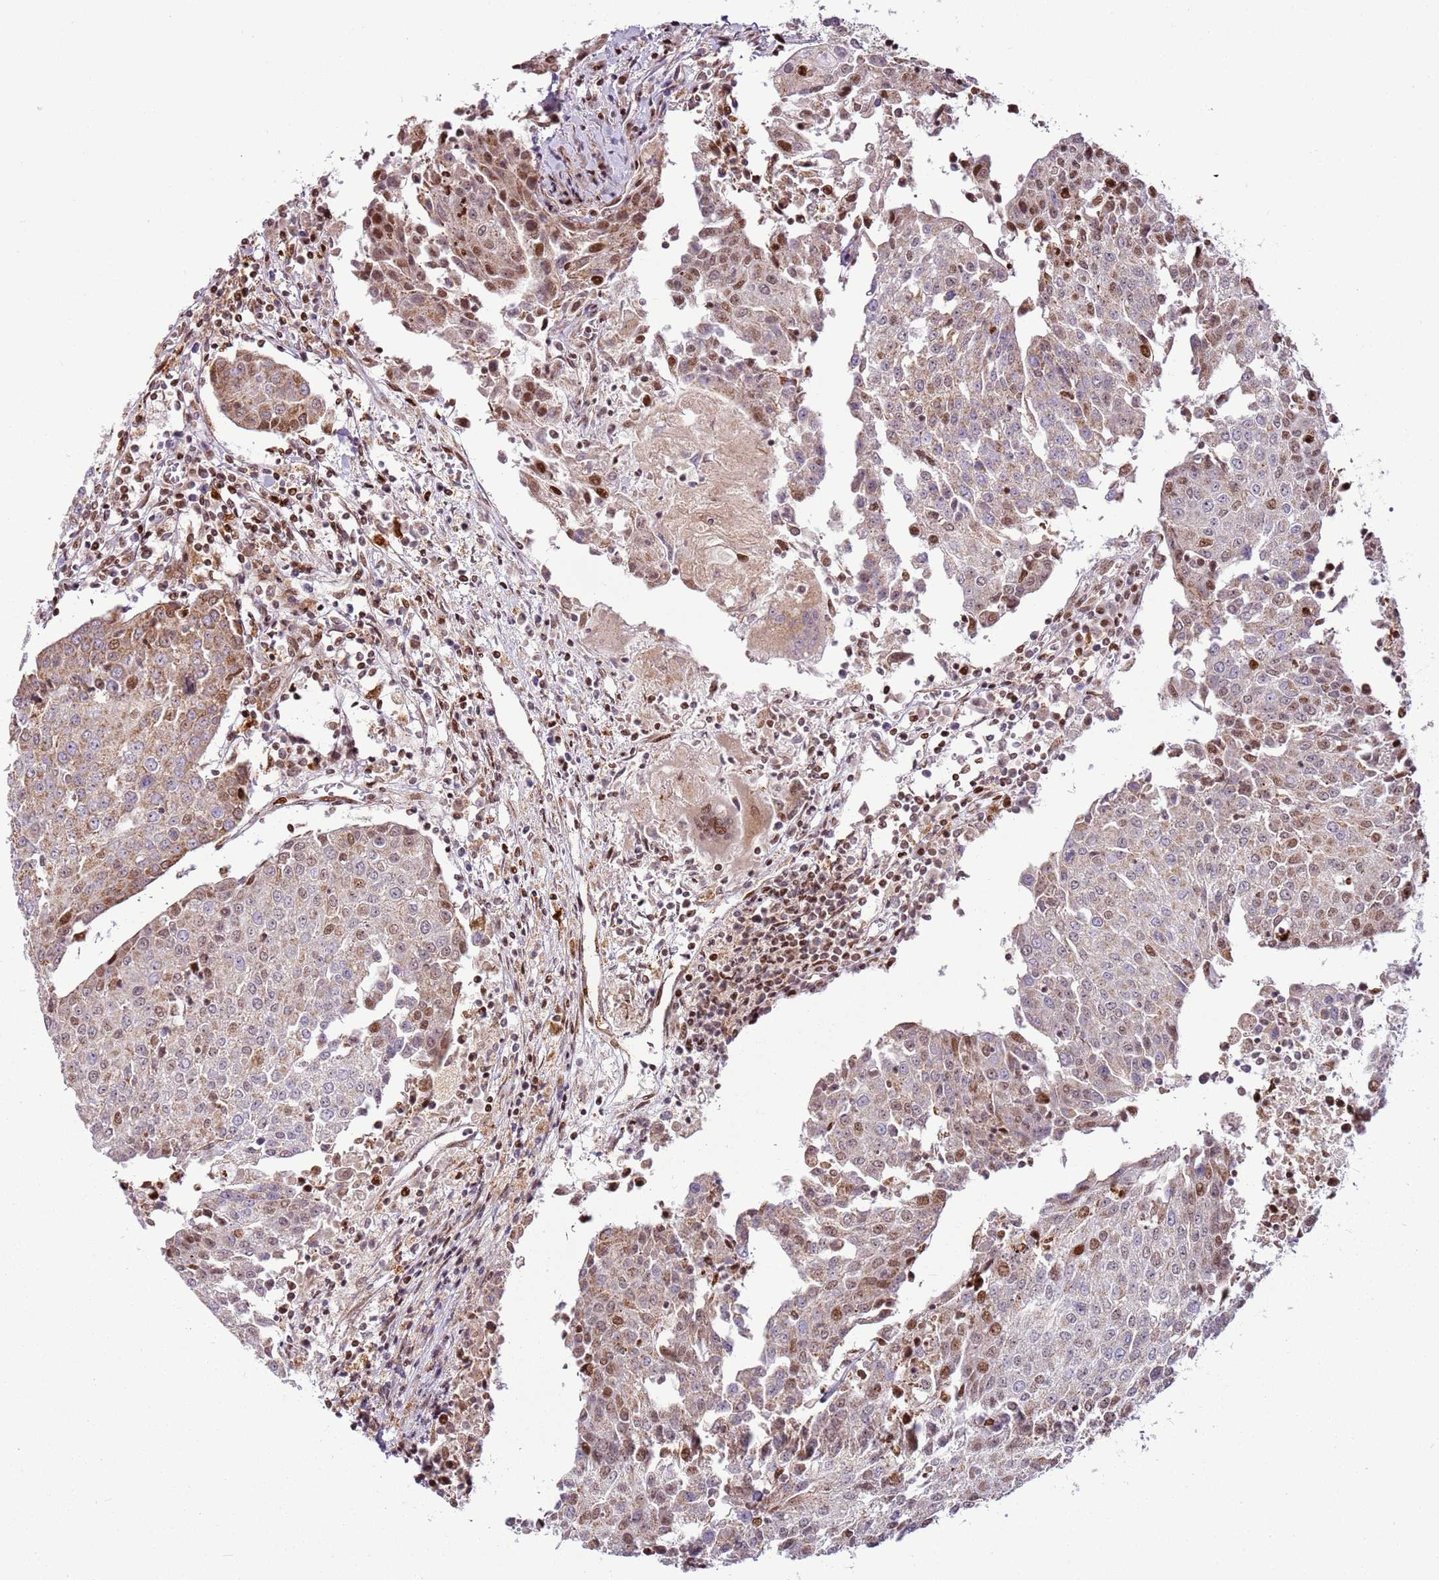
{"staining": {"intensity": "moderate", "quantity": "<25%", "location": "nuclear"}, "tissue": "urothelial cancer", "cell_type": "Tumor cells", "image_type": "cancer", "snomed": [{"axis": "morphology", "description": "Urothelial carcinoma, High grade"}, {"axis": "topography", "description": "Urinary bladder"}], "caption": "Immunohistochemistry of human high-grade urothelial carcinoma shows low levels of moderate nuclear positivity in approximately <25% of tumor cells.", "gene": "PCTP", "patient": {"sex": "female", "age": 85}}